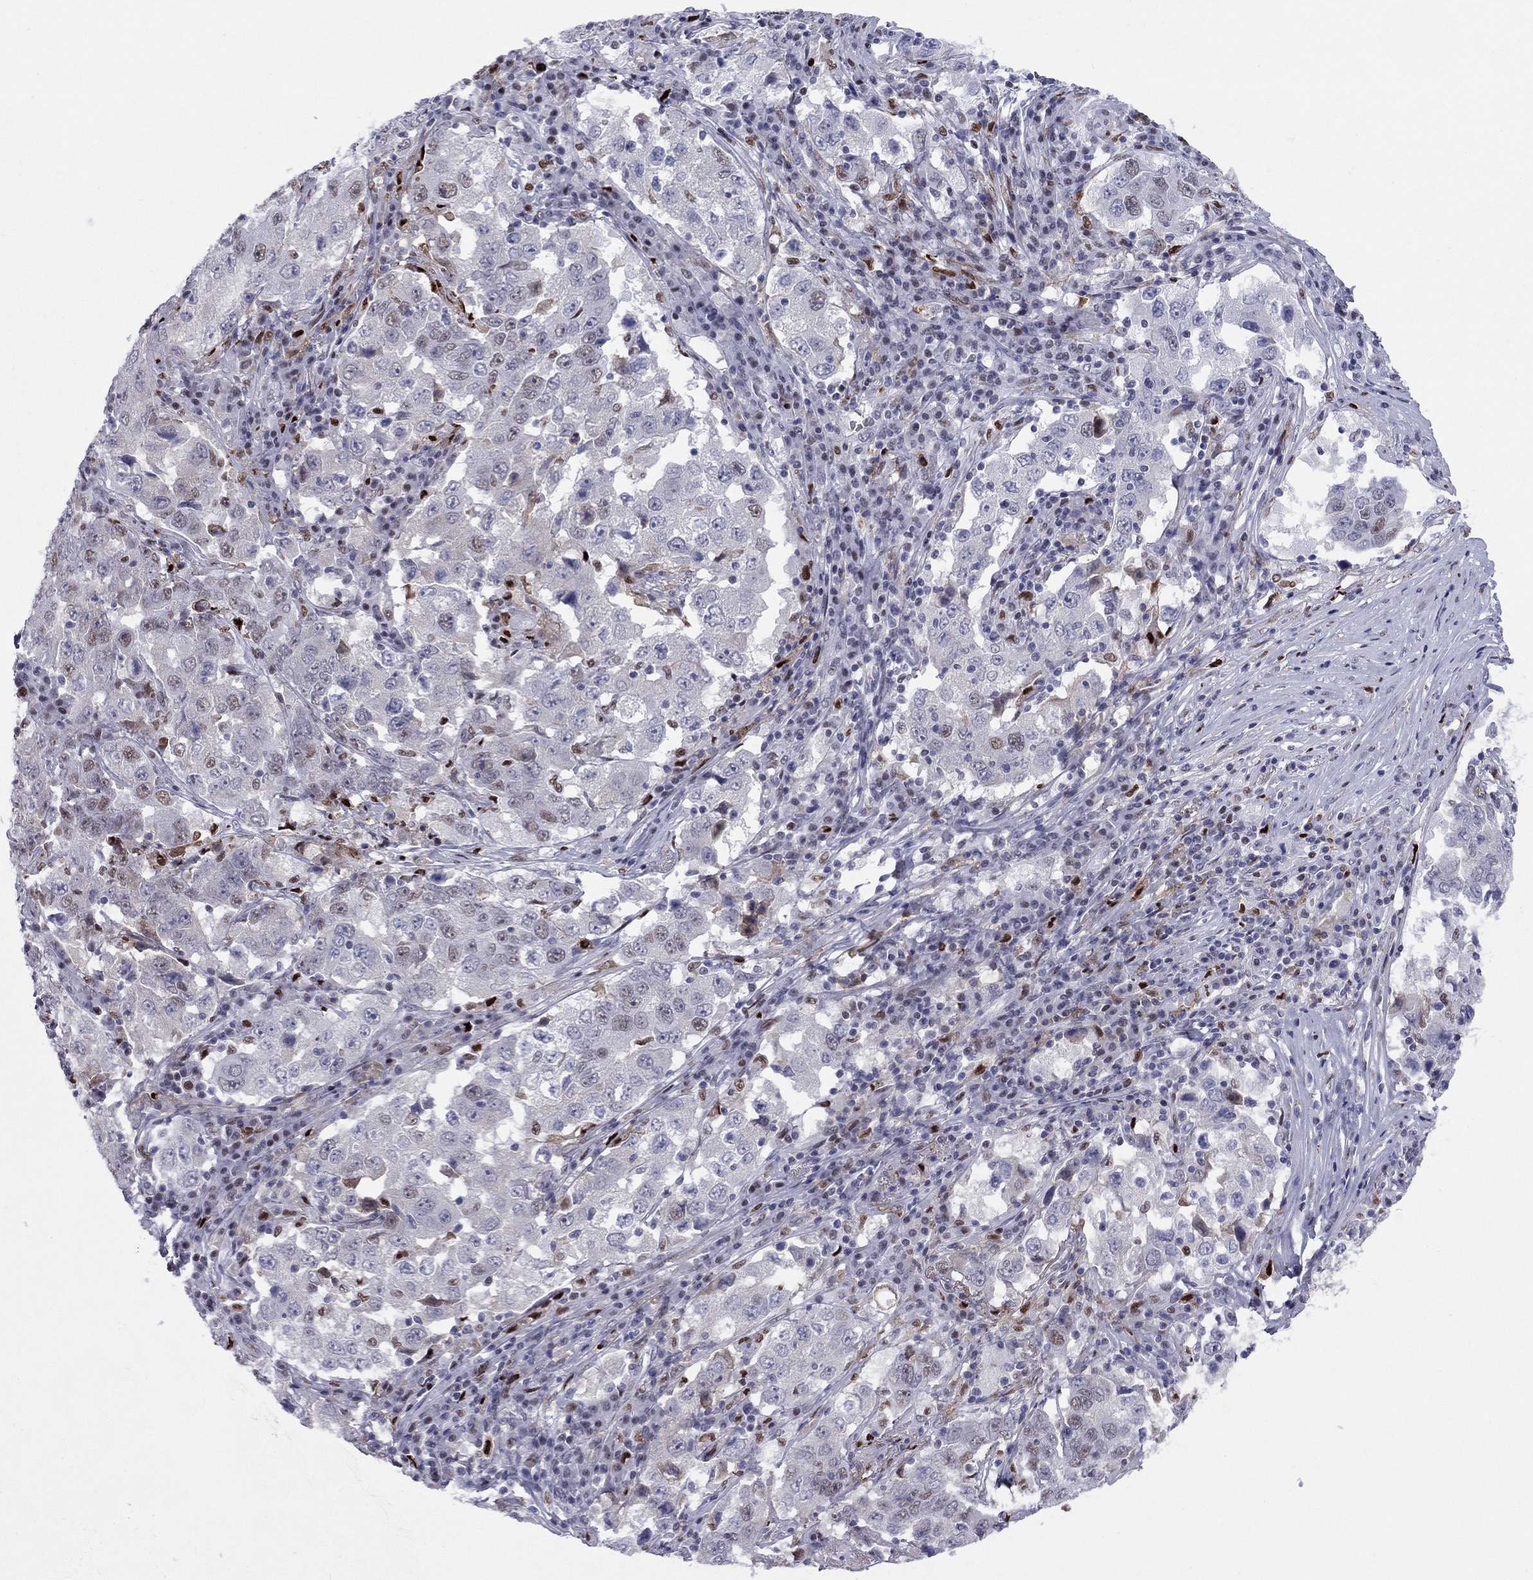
{"staining": {"intensity": "moderate", "quantity": ">75%", "location": "nuclear"}, "tissue": "lung cancer", "cell_type": "Tumor cells", "image_type": "cancer", "snomed": [{"axis": "morphology", "description": "Adenocarcinoma, NOS"}, {"axis": "topography", "description": "Lung"}], "caption": "Moderate nuclear expression is present in about >75% of tumor cells in adenocarcinoma (lung).", "gene": "PCGF3", "patient": {"sex": "male", "age": 73}}